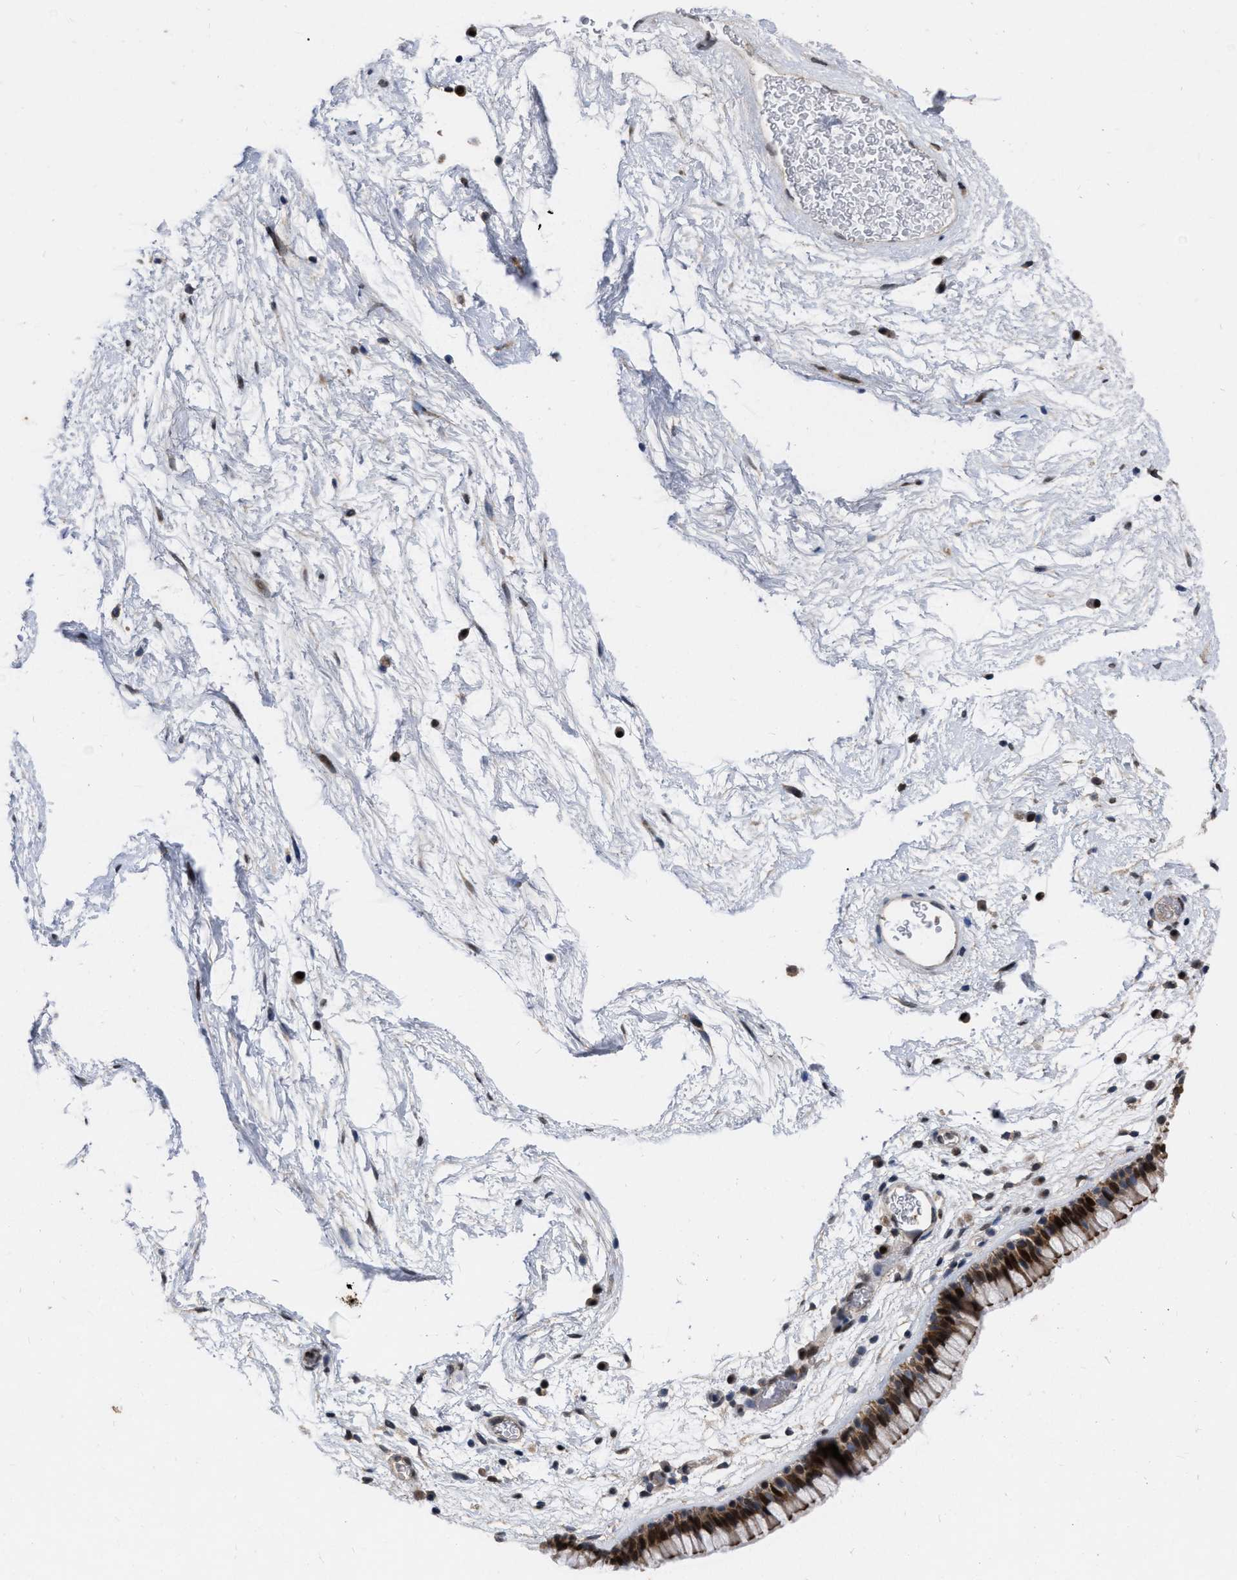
{"staining": {"intensity": "strong", "quantity": "25%-75%", "location": "cytoplasmic/membranous,nuclear"}, "tissue": "nasopharynx", "cell_type": "Respiratory epithelial cells", "image_type": "normal", "snomed": [{"axis": "morphology", "description": "Normal tissue, NOS"}, {"axis": "morphology", "description": "Inflammation, NOS"}, {"axis": "topography", "description": "Nasopharynx"}], "caption": "Strong cytoplasmic/membranous,nuclear protein positivity is identified in about 25%-75% of respiratory epithelial cells in nasopharynx. (Brightfield microscopy of DAB IHC at high magnification).", "gene": "MDM4", "patient": {"sex": "male", "age": 48}}